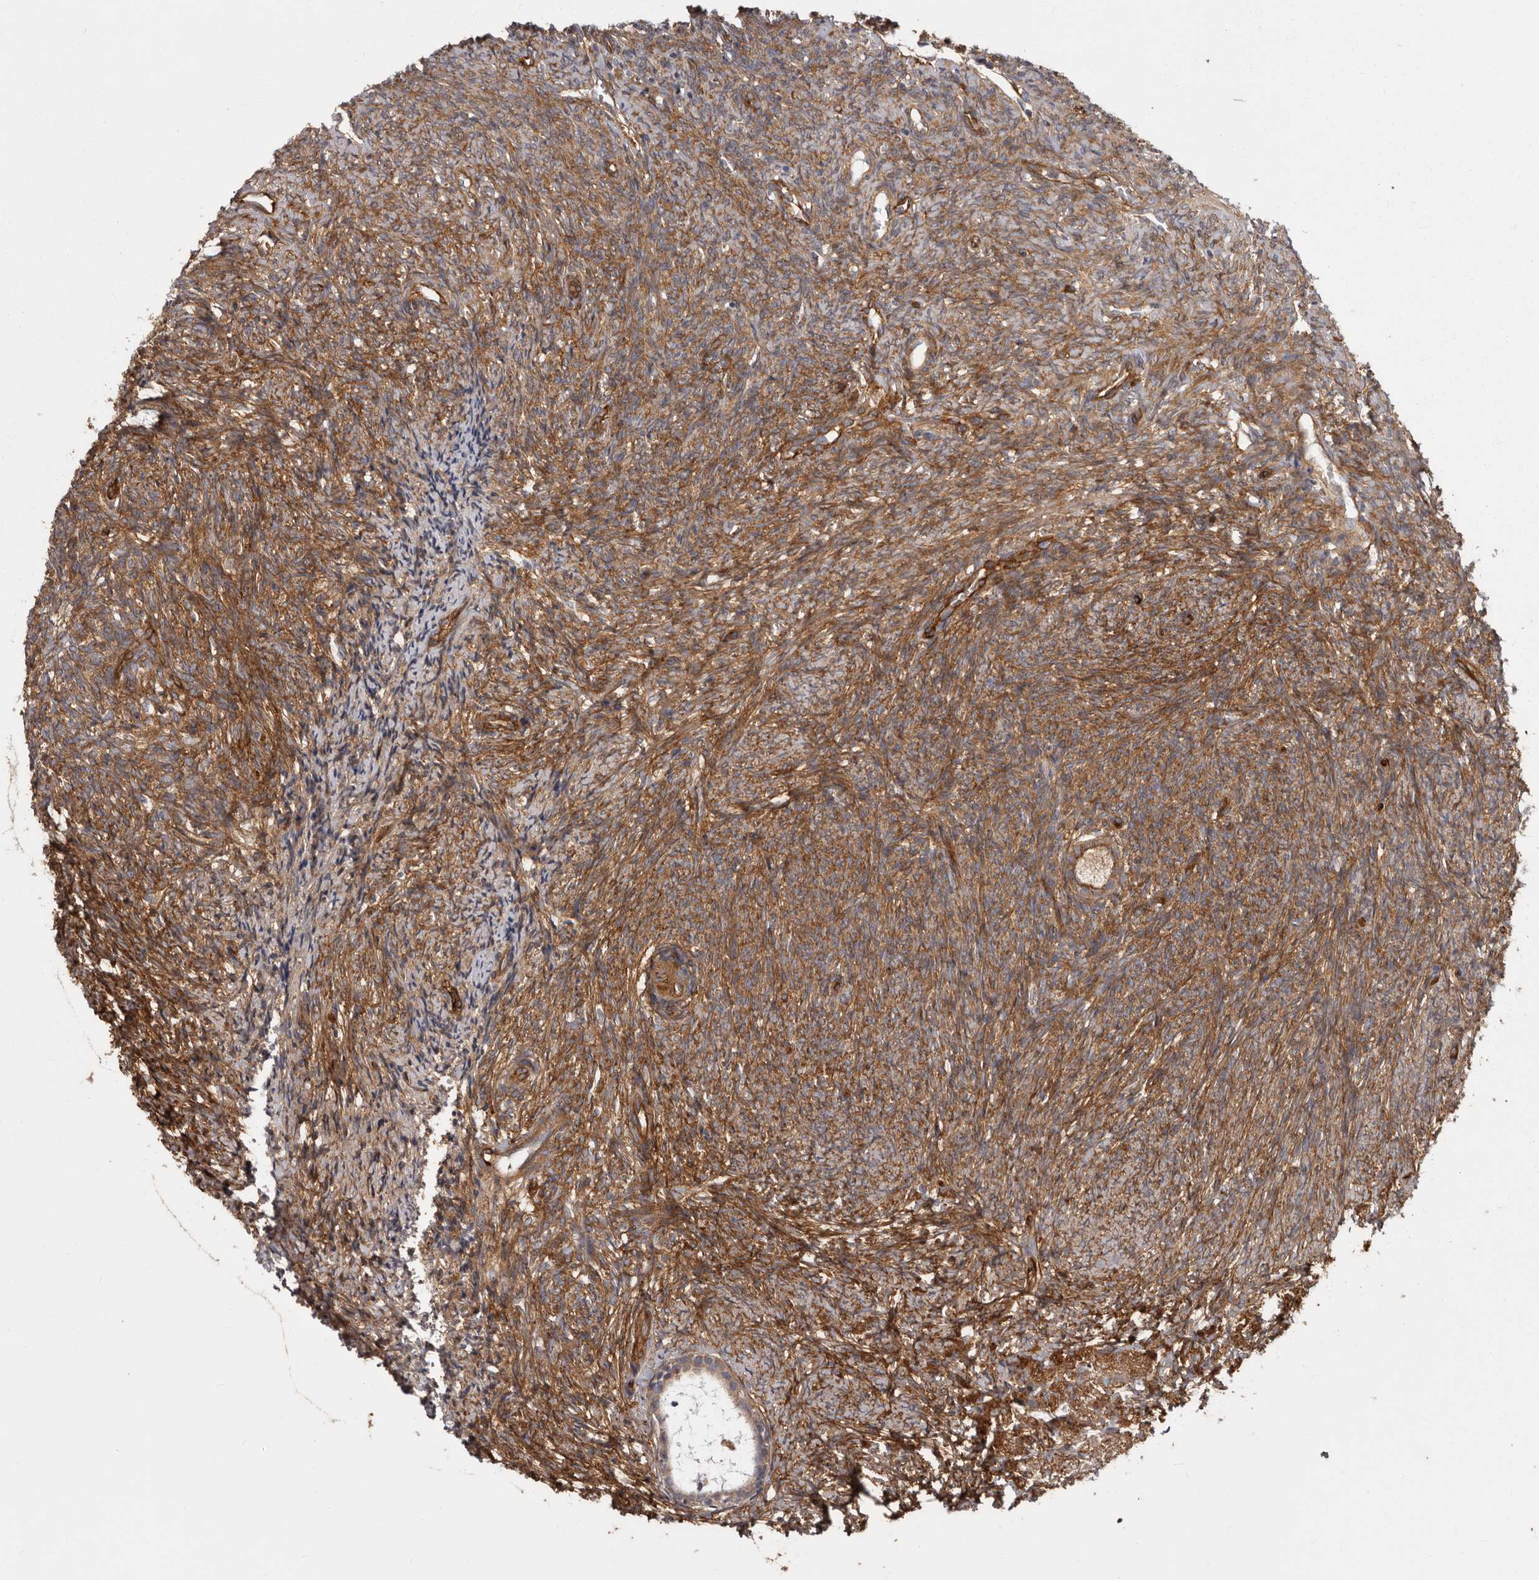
{"staining": {"intensity": "moderate", "quantity": ">75%", "location": "cytoplasmic/membranous"}, "tissue": "ovary", "cell_type": "Follicle cells", "image_type": "normal", "snomed": [{"axis": "morphology", "description": "Normal tissue, NOS"}, {"axis": "topography", "description": "Ovary"}], "caption": "Immunohistochemical staining of normal human ovary displays medium levels of moderate cytoplasmic/membranous staining in approximately >75% of follicle cells. (IHC, brightfield microscopy, high magnification).", "gene": "ENAH", "patient": {"sex": "female", "age": 41}}